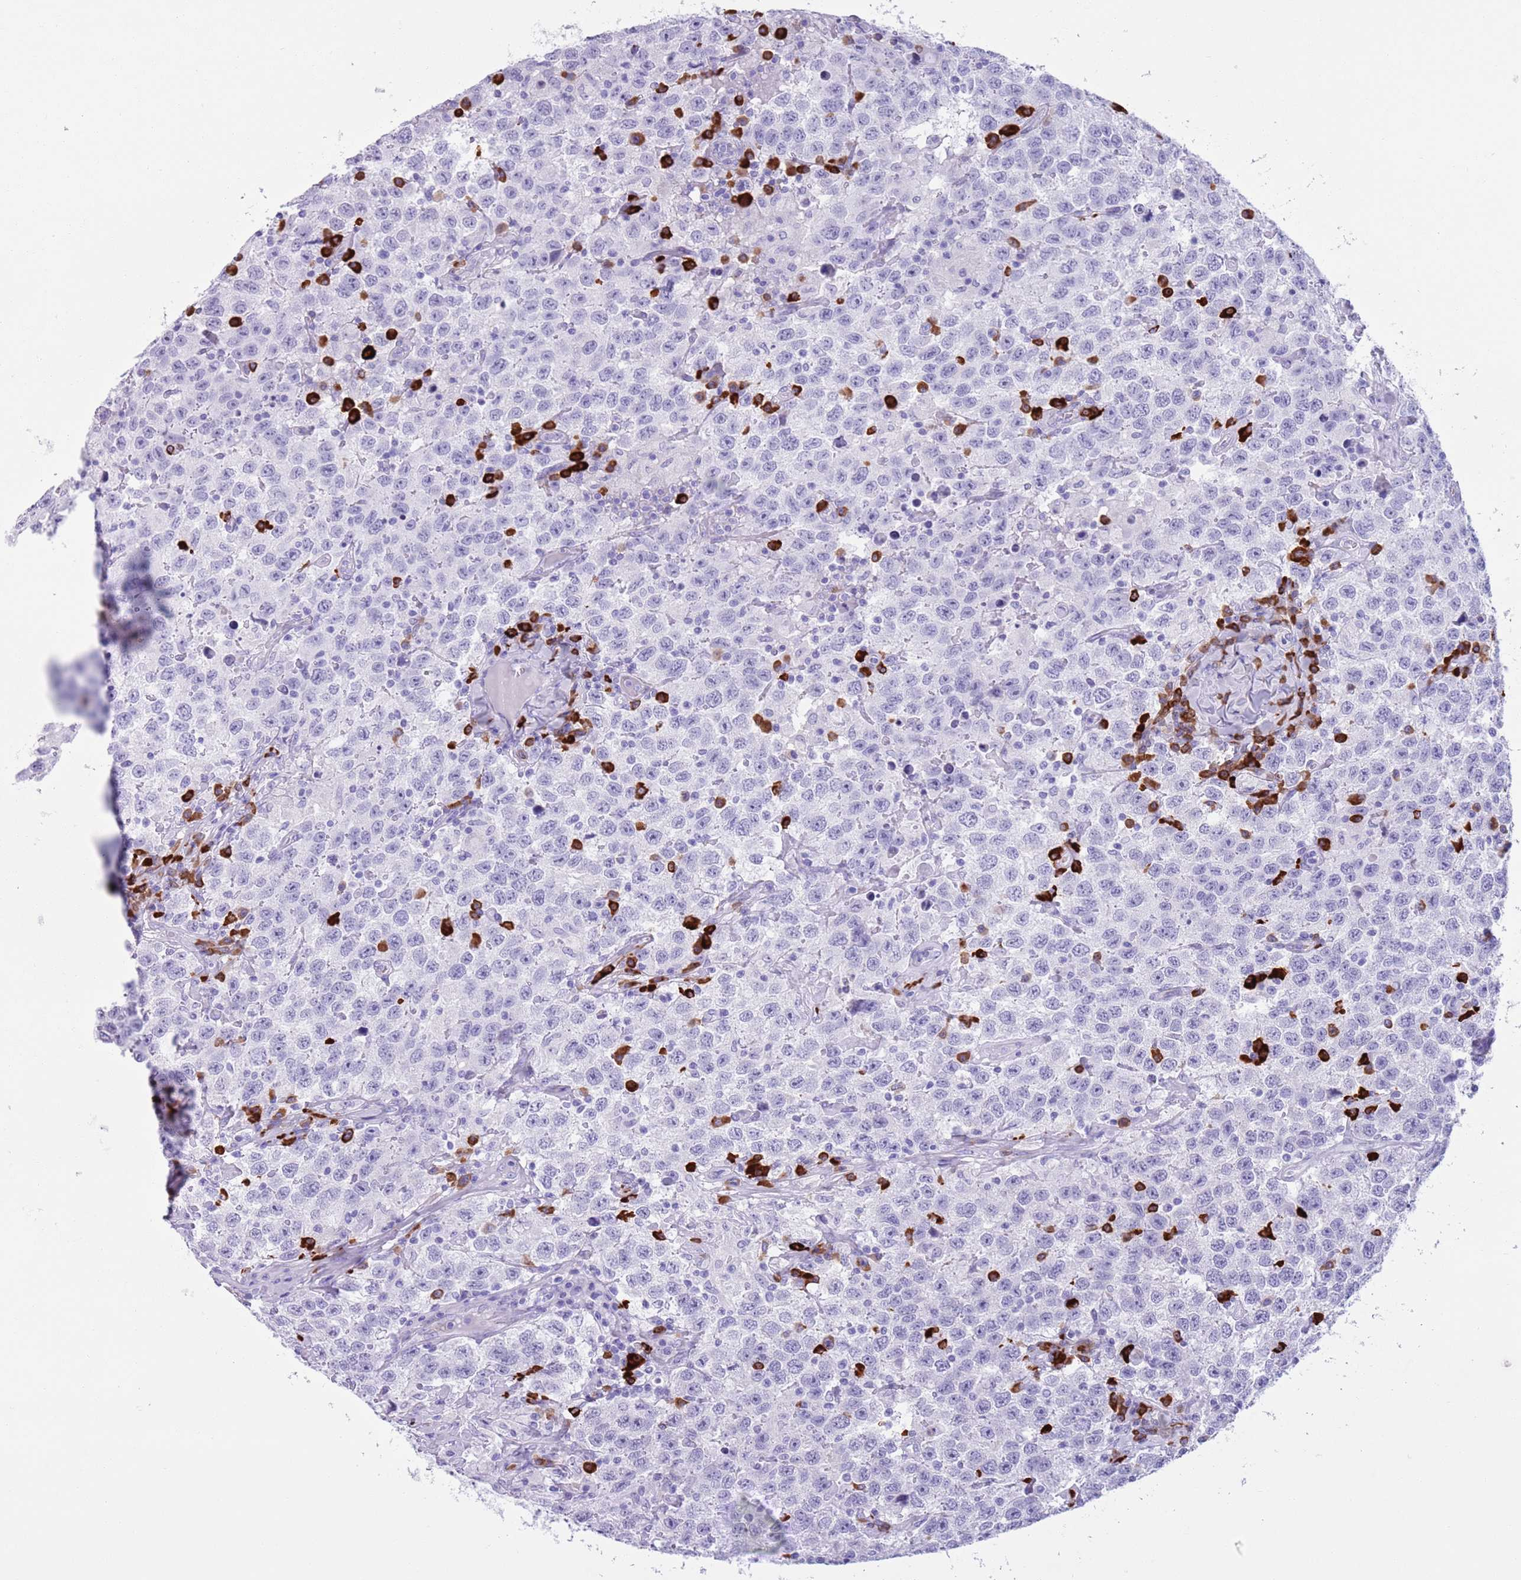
{"staining": {"intensity": "negative", "quantity": "none", "location": "none"}, "tissue": "testis cancer", "cell_type": "Tumor cells", "image_type": "cancer", "snomed": [{"axis": "morphology", "description": "Seminoma, NOS"}, {"axis": "topography", "description": "Testis"}], "caption": "IHC micrograph of human seminoma (testis) stained for a protein (brown), which shows no expression in tumor cells. The staining is performed using DAB (3,3'-diaminobenzidine) brown chromogen with nuclei counter-stained in using hematoxylin.", "gene": "LY6G5B", "patient": {"sex": "male", "age": 41}}